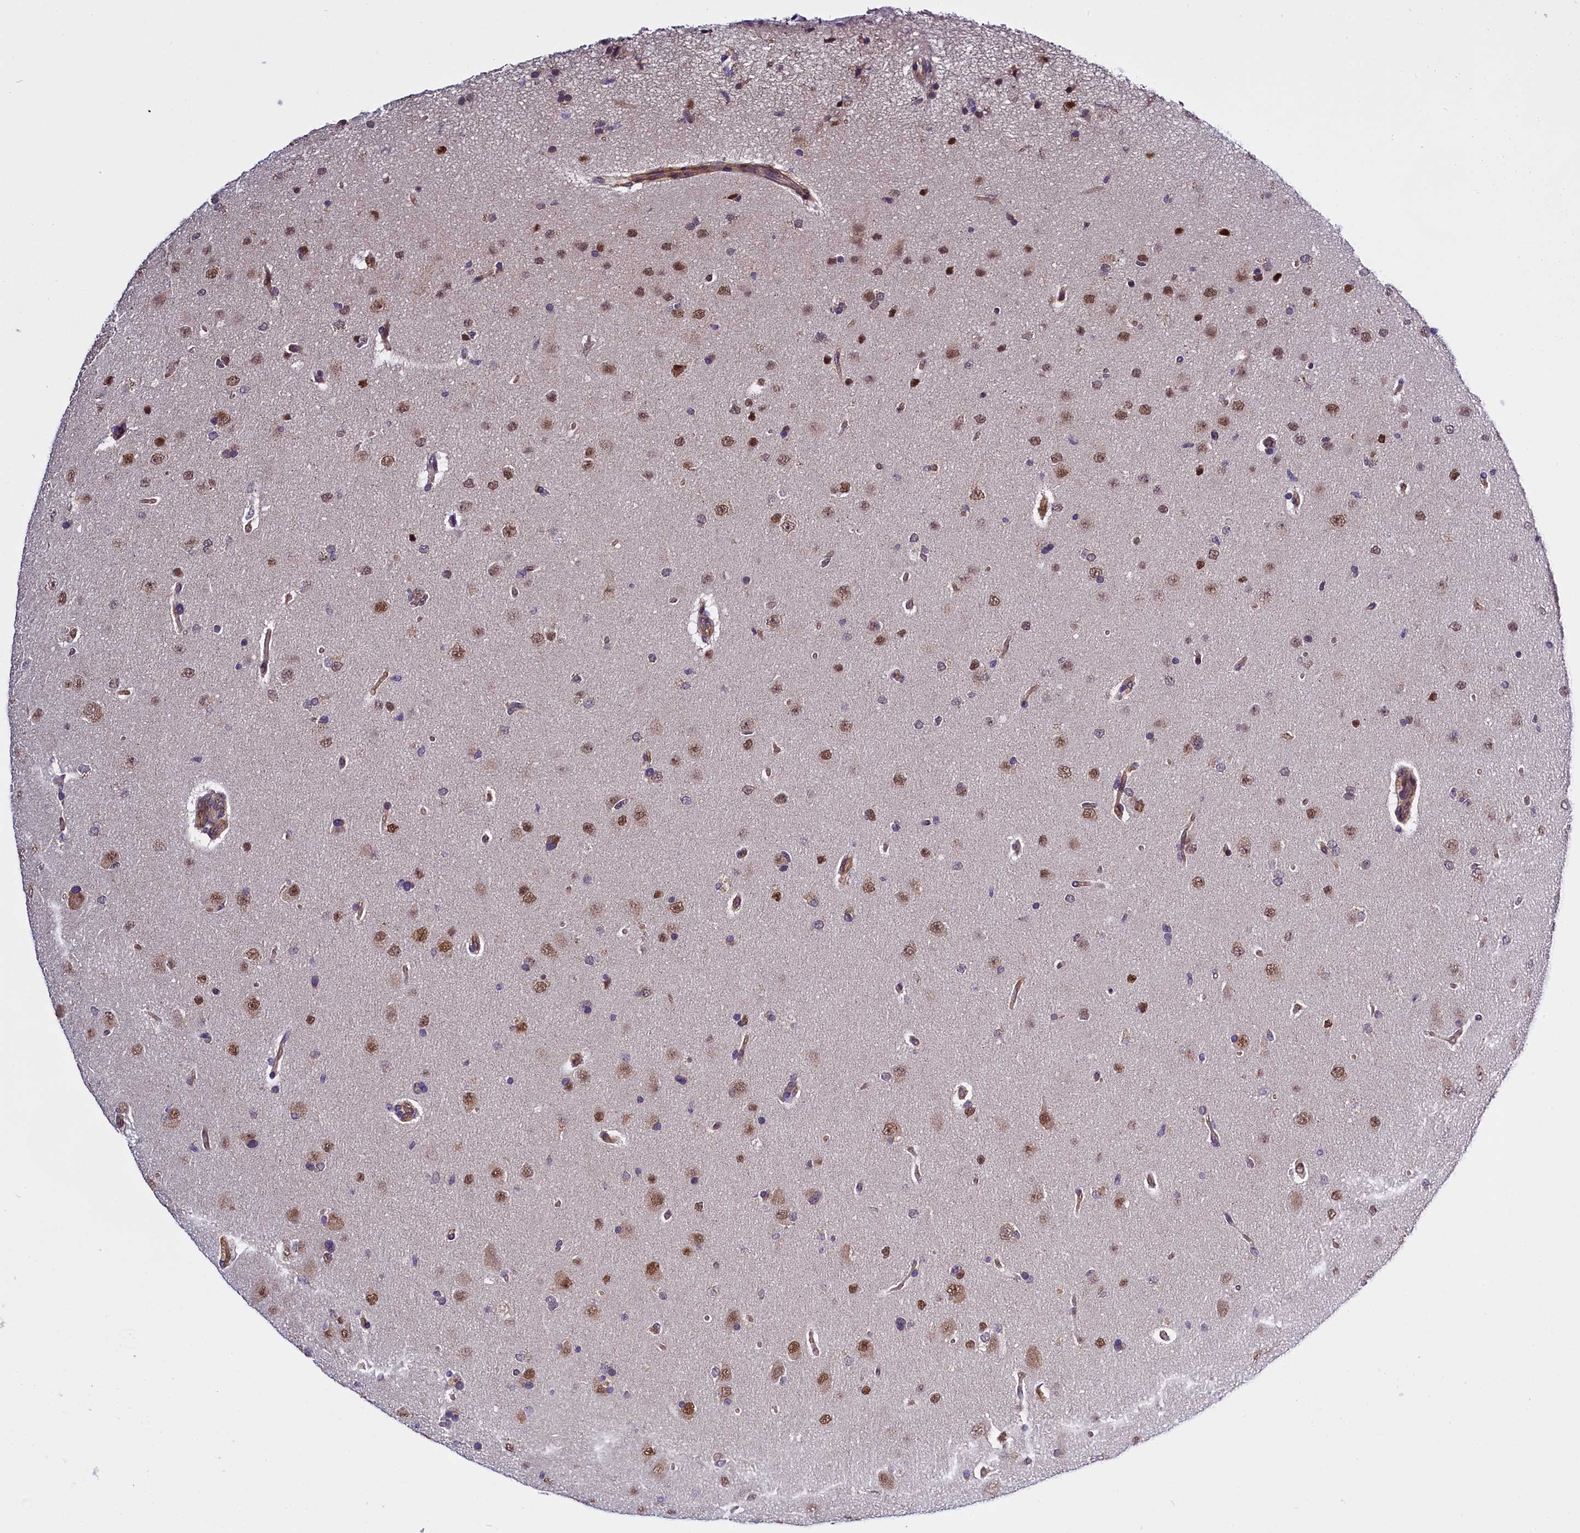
{"staining": {"intensity": "moderate", "quantity": ">75%", "location": "nuclear"}, "tissue": "glioma", "cell_type": "Tumor cells", "image_type": "cancer", "snomed": [{"axis": "morphology", "description": "Glioma, malignant, High grade"}, {"axis": "topography", "description": "Brain"}], "caption": "The micrograph exhibits staining of malignant glioma (high-grade), revealing moderate nuclear protein staining (brown color) within tumor cells.", "gene": "UACA", "patient": {"sex": "male", "age": 72}}